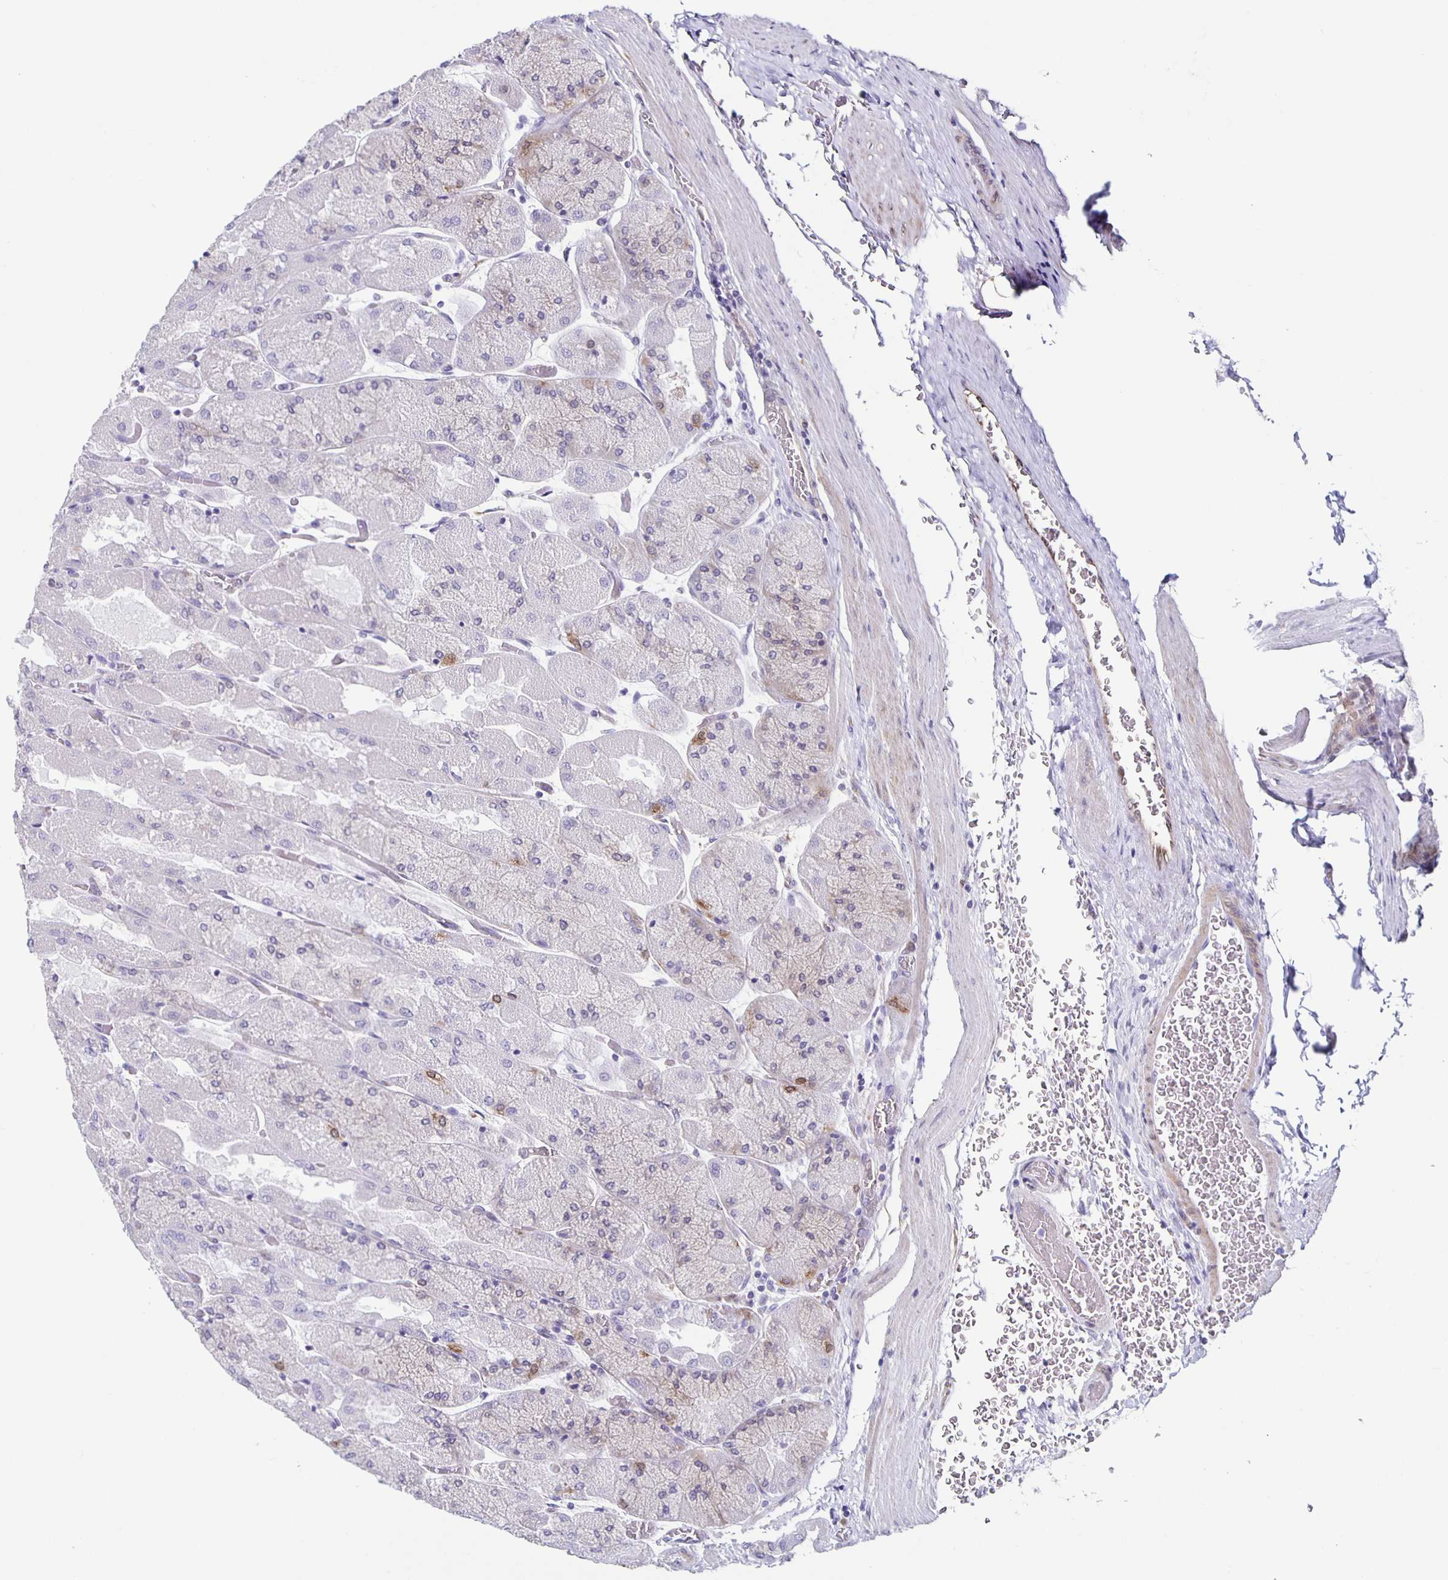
{"staining": {"intensity": "weak", "quantity": "<25%", "location": "cytoplasmic/membranous"}, "tissue": "stomach", "cell_type": "Glandular cells", "image_type": "normal", "snomed": [{"axis": "morphology", "description": "Normal tissue, NOS"}, {"axis": "topography", "description": "Stomach"}], "caption": "This is an IHC image of benign stomach. There is no positivity in glandular cells.", "gene": "TPPP", "patient": {"sex": "female", "age": 61}}